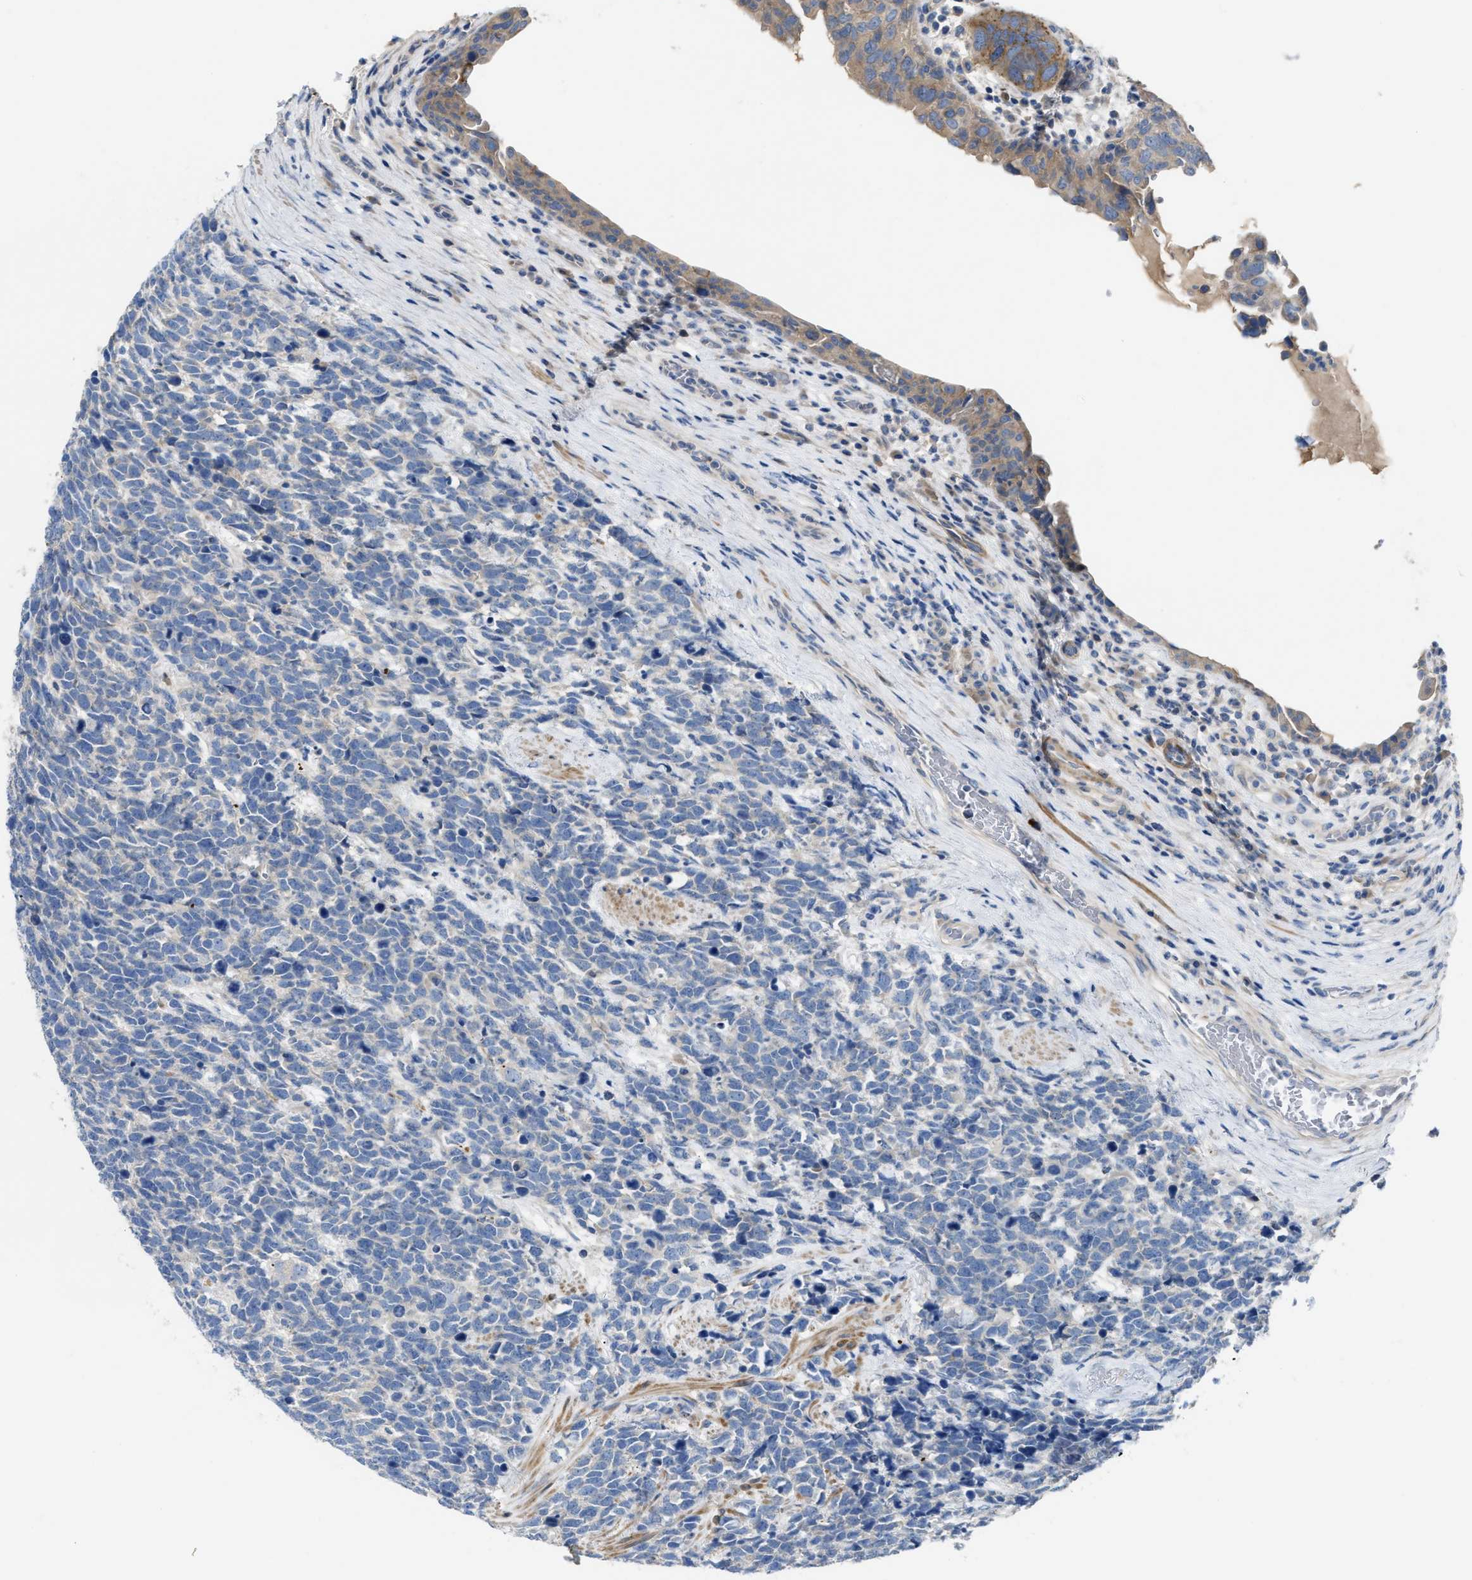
{"staining": {"intensity": "moderate", "quantity": "<25%", "location": "cytoplasmic/membranous"}, "tissue": "urothelial cancer", "cell_type": "Tumor cells", "image_type": "cancer", "snomed": [{"axis": "morphology", "description": "Urothelial carcinoma, High grade"}, {"axis": "topography", "description": "Urinary bladder"}], "caption": "The image exhibits staining of urothelial cancer, revealing moderate cytoplasmic/membranous protein expression (brown color) within tumor cells.", "gene": "DHX58", "patient": {"sex": "female", "age": 82}}